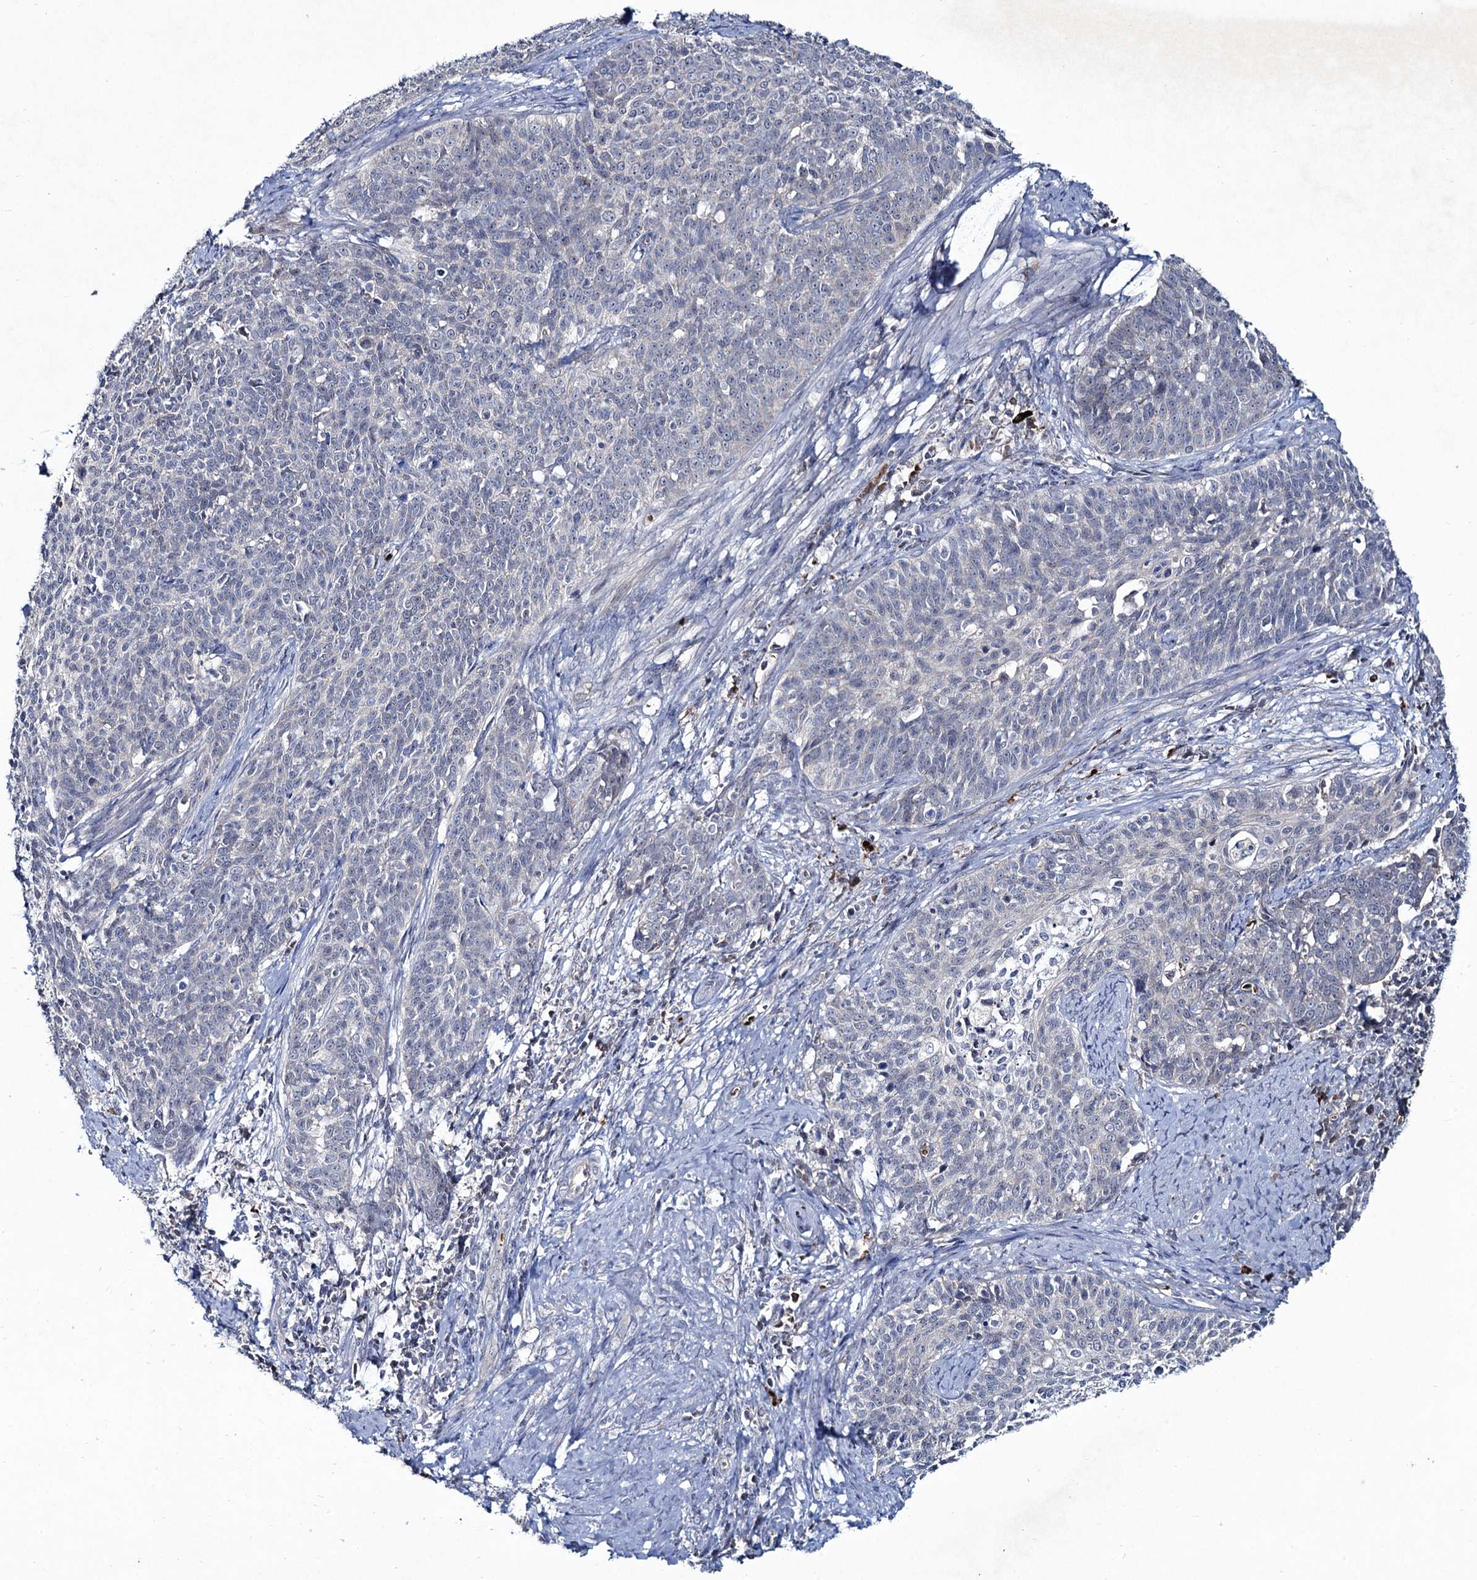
{"staining": {"intensity": "negative", "quantity": "none", "location": "none"}, "tissue": "cervical cancer", "cell_type": "Tumor cells", "image_type": "cancer", "snomed": [{"axis": "morphology", "description": "Squamous cell carcinoma, NOS"}, {"axis": "topography", "description": "Cervix"}], "caption": "Squamous cell carcinoma (cervical) was stained to show a protein in brown. There is no significant expression in tumor cells.", "gene": "RNF6", "patient": {"sex": "female", "age": 39}}